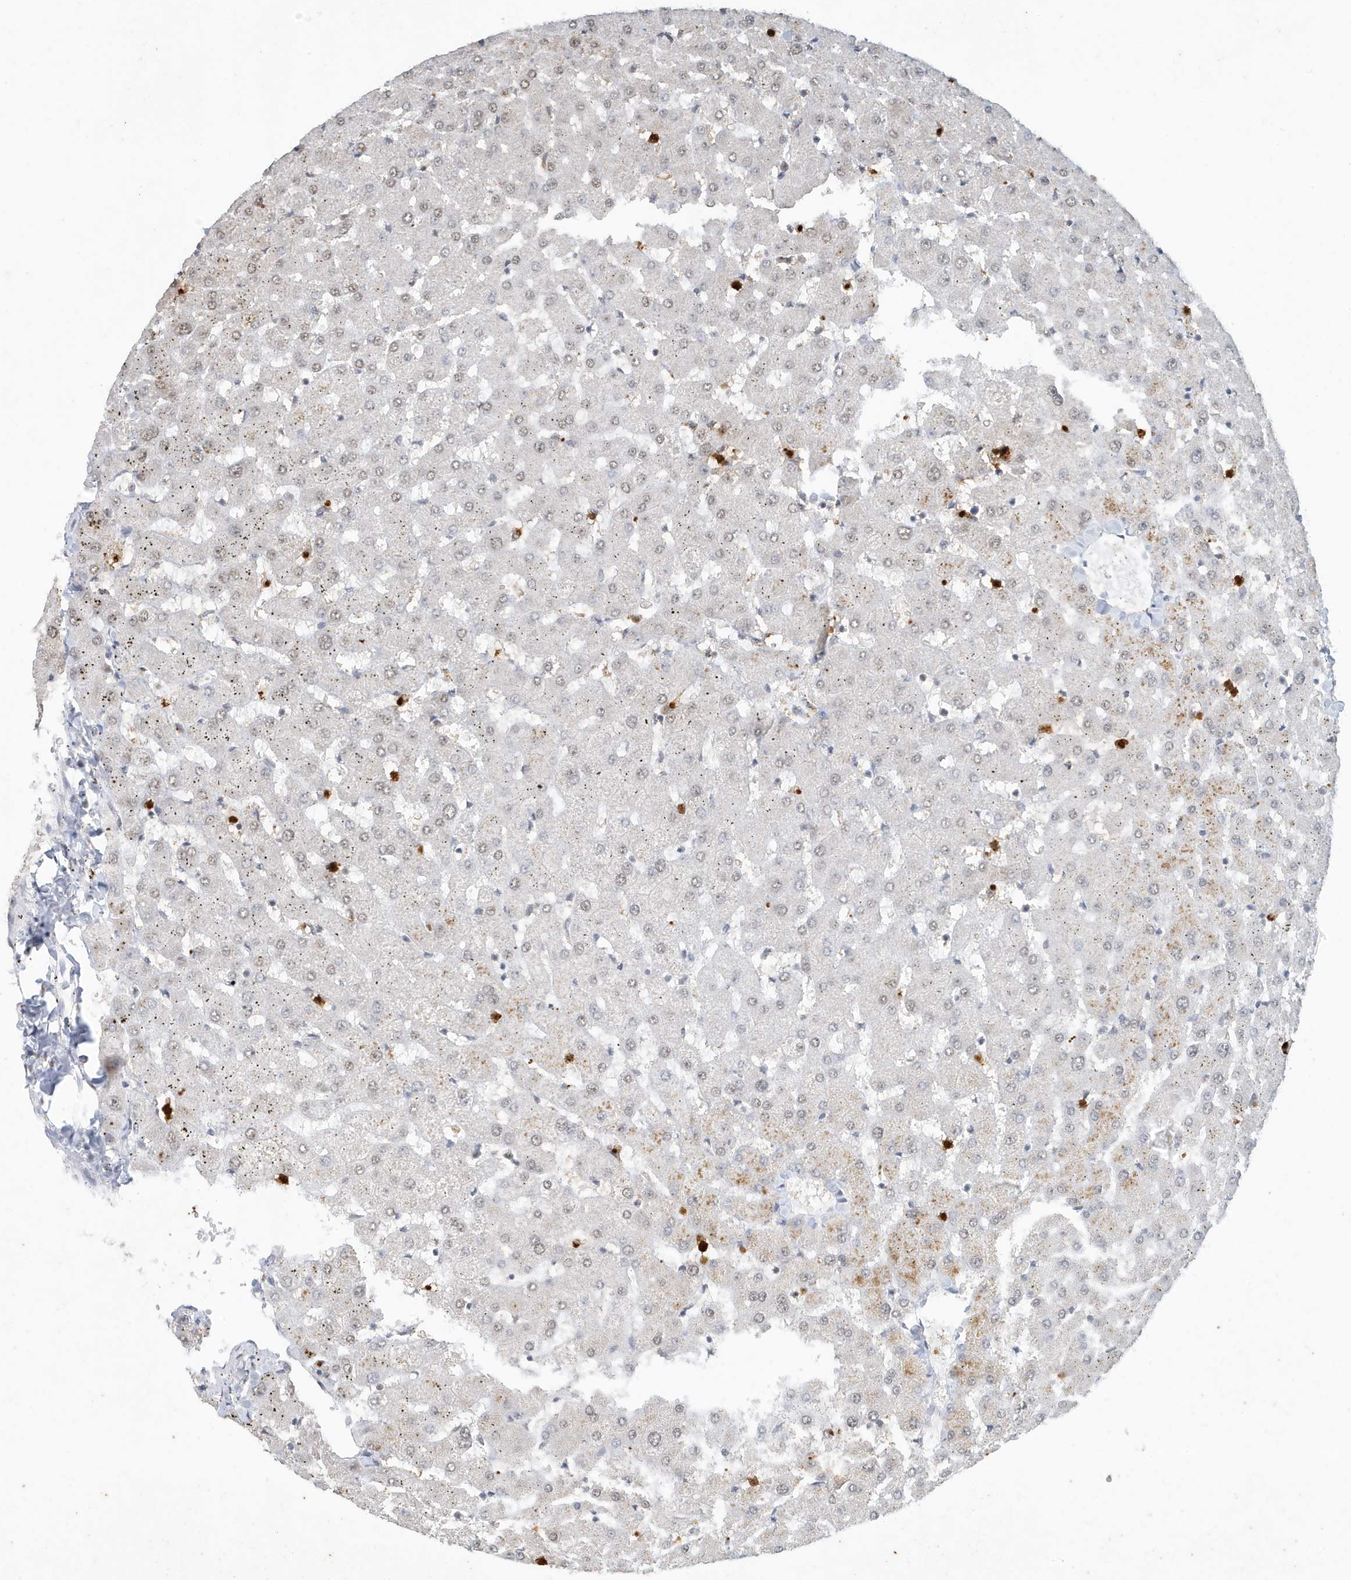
{"staining": {"intensity": "negative", "quantity": "none", "location": "none"}, "tissue": "liver", "cell_type": "Cholangiocytes", "image_type": "normal", "snomed": [{"axis": "morphology", "description": "Normal tissue, NOS"}, {"axis": "topography", "description": "Liver"}], "caption": "DAB immunohistochemical staining of normal human liver demonstrates no significant expression in cholangiocytes. (DAB immunohistochemistry, high magnification).", "gene": "DEFA1", "patient": {"sex": "female", "age": 63}}